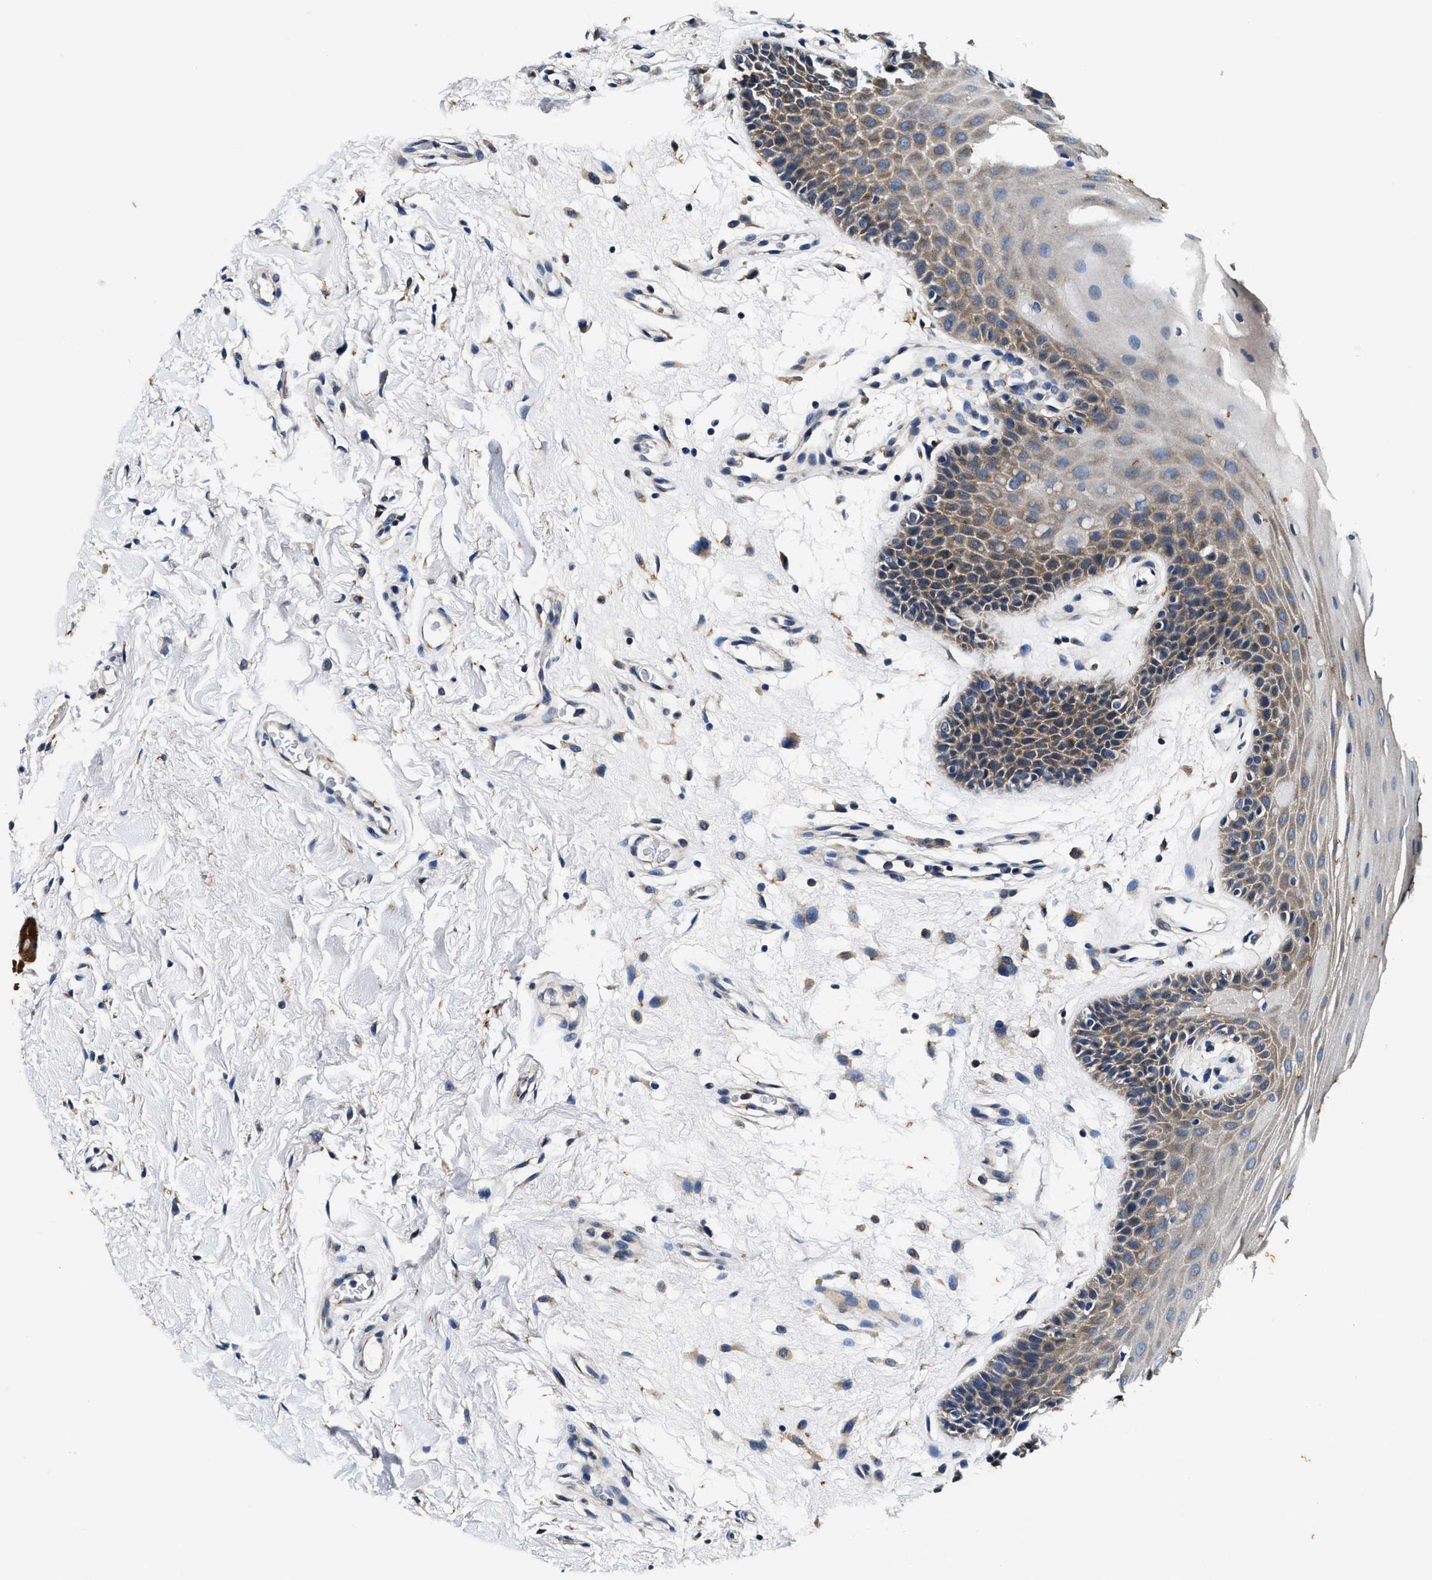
{"staining": {"intensity": "moderate", "quantity": ">75%", "location": "cytoplasmic/membranous"}, "tissue": "oral mucosa", "cell_type": "Squamous epithelial cells", "image_type": "normal", "snomed": [{"axis": "morphology", "description": "Normal tissue, NOS"}, {"axis": "morphology", "description": "Squamous cell carcinoma, NOS"}, {"axis": "topography", "description": "Oral tissue"}, {"axis": "topography", "description": "Head-Neck"}], "caption": "Immunohistochemical staining of unremarkable human oral mucosa exhibits moderate cytoplasmic/membranous protein staining in approximately >75% of squamous epithelial cells.", "gene": "PI4KB", "patient": {"sex": "male", "age": 71}}